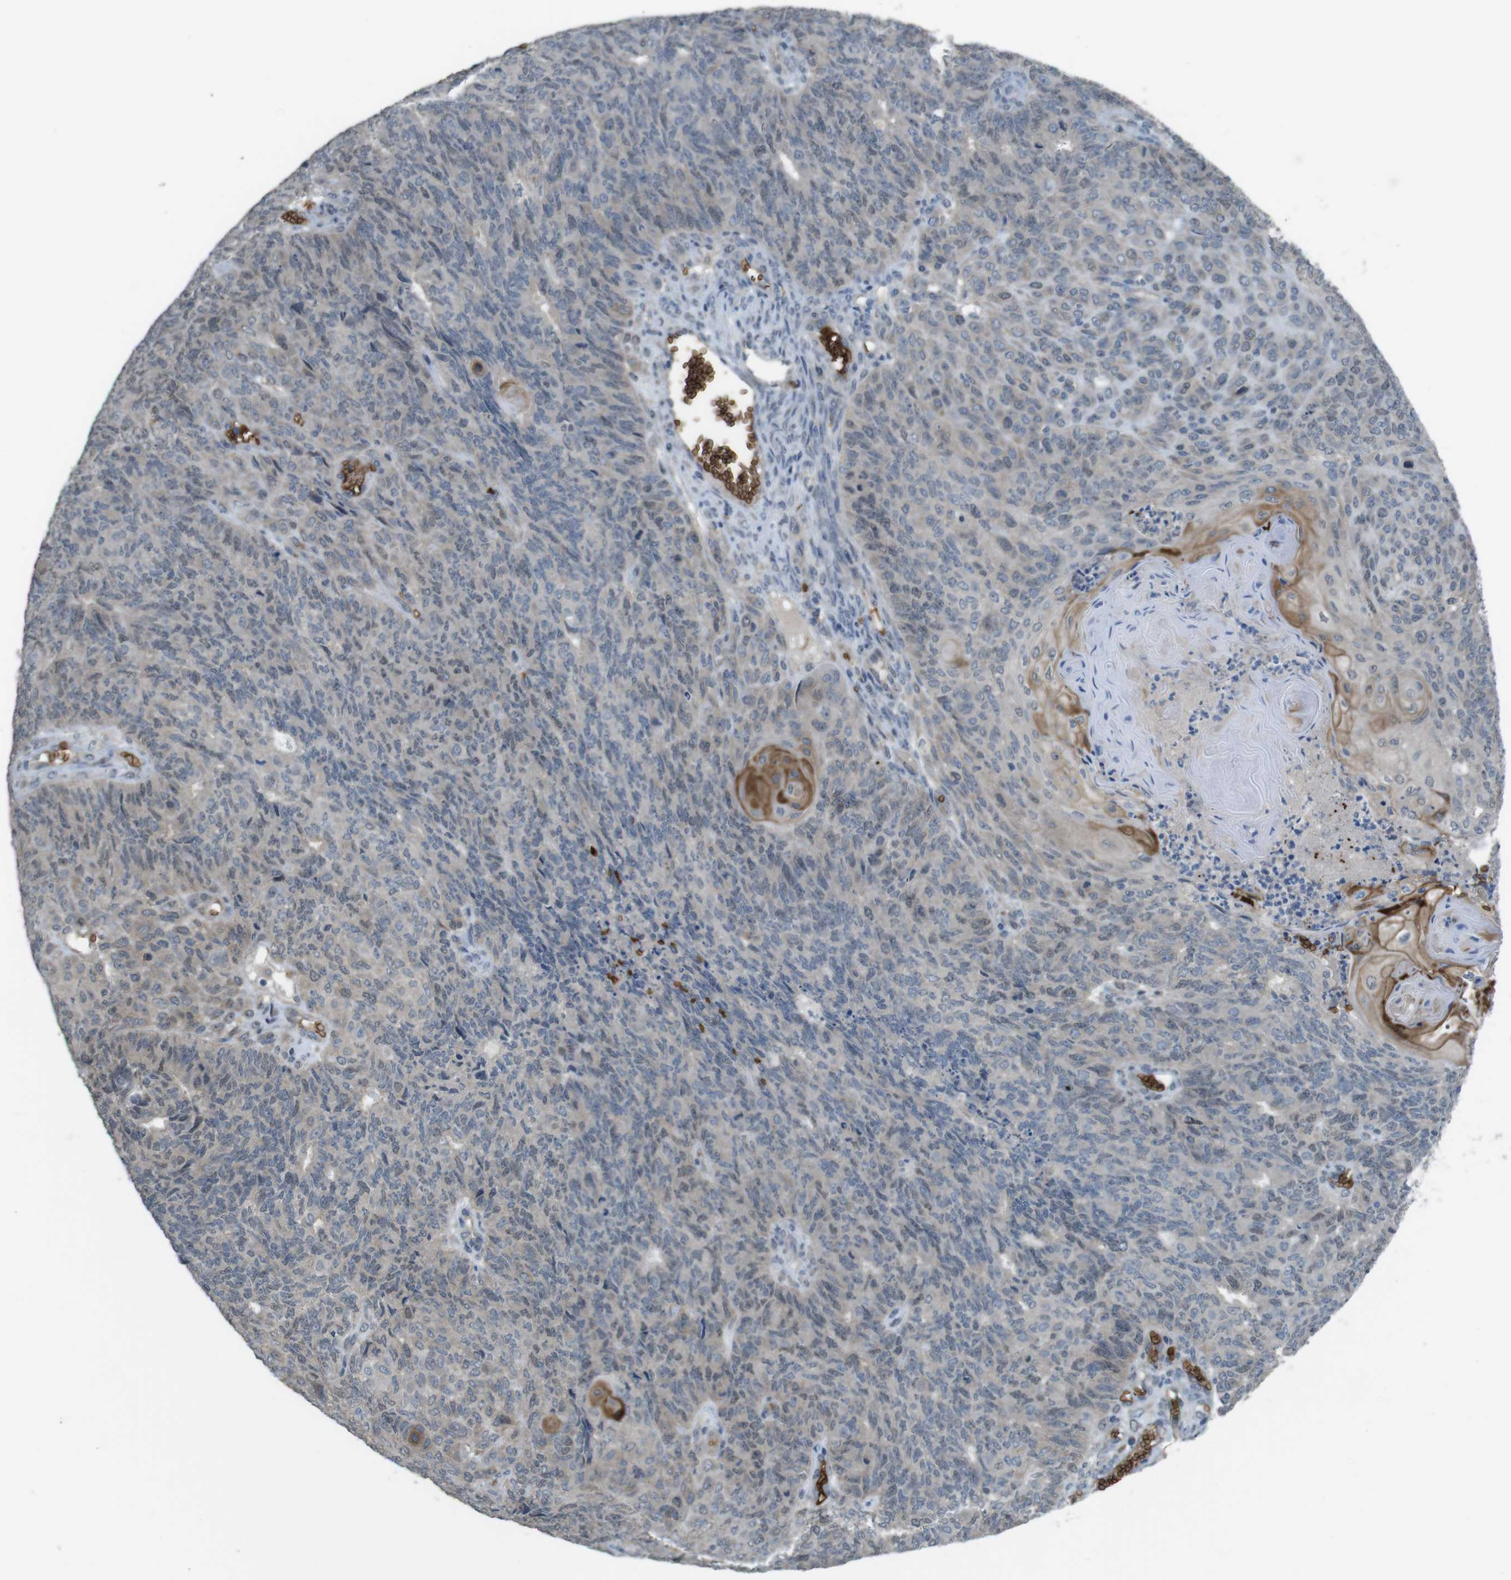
{"staining": {"intensity": "weak", "quantity": "<25%", "location": "cytoplasmic/membranous"}, "tissue": "endometrial cancer", "cell_type": "Tumor cells", "image_type": "cancer", "snomed": [{"axis": "morphology", "description": "Adenocarcinoma, NOS"}, {"axis": "topography", "description": "Endometrium"}], "caption": "Human adenocarcinoma (endometrial) stained for a protein using immunohistochemistry (IHC) exhibits no staining in tumor cells.", "gene": "GYPA", "patient": {"sex": "female", "age": 32}}